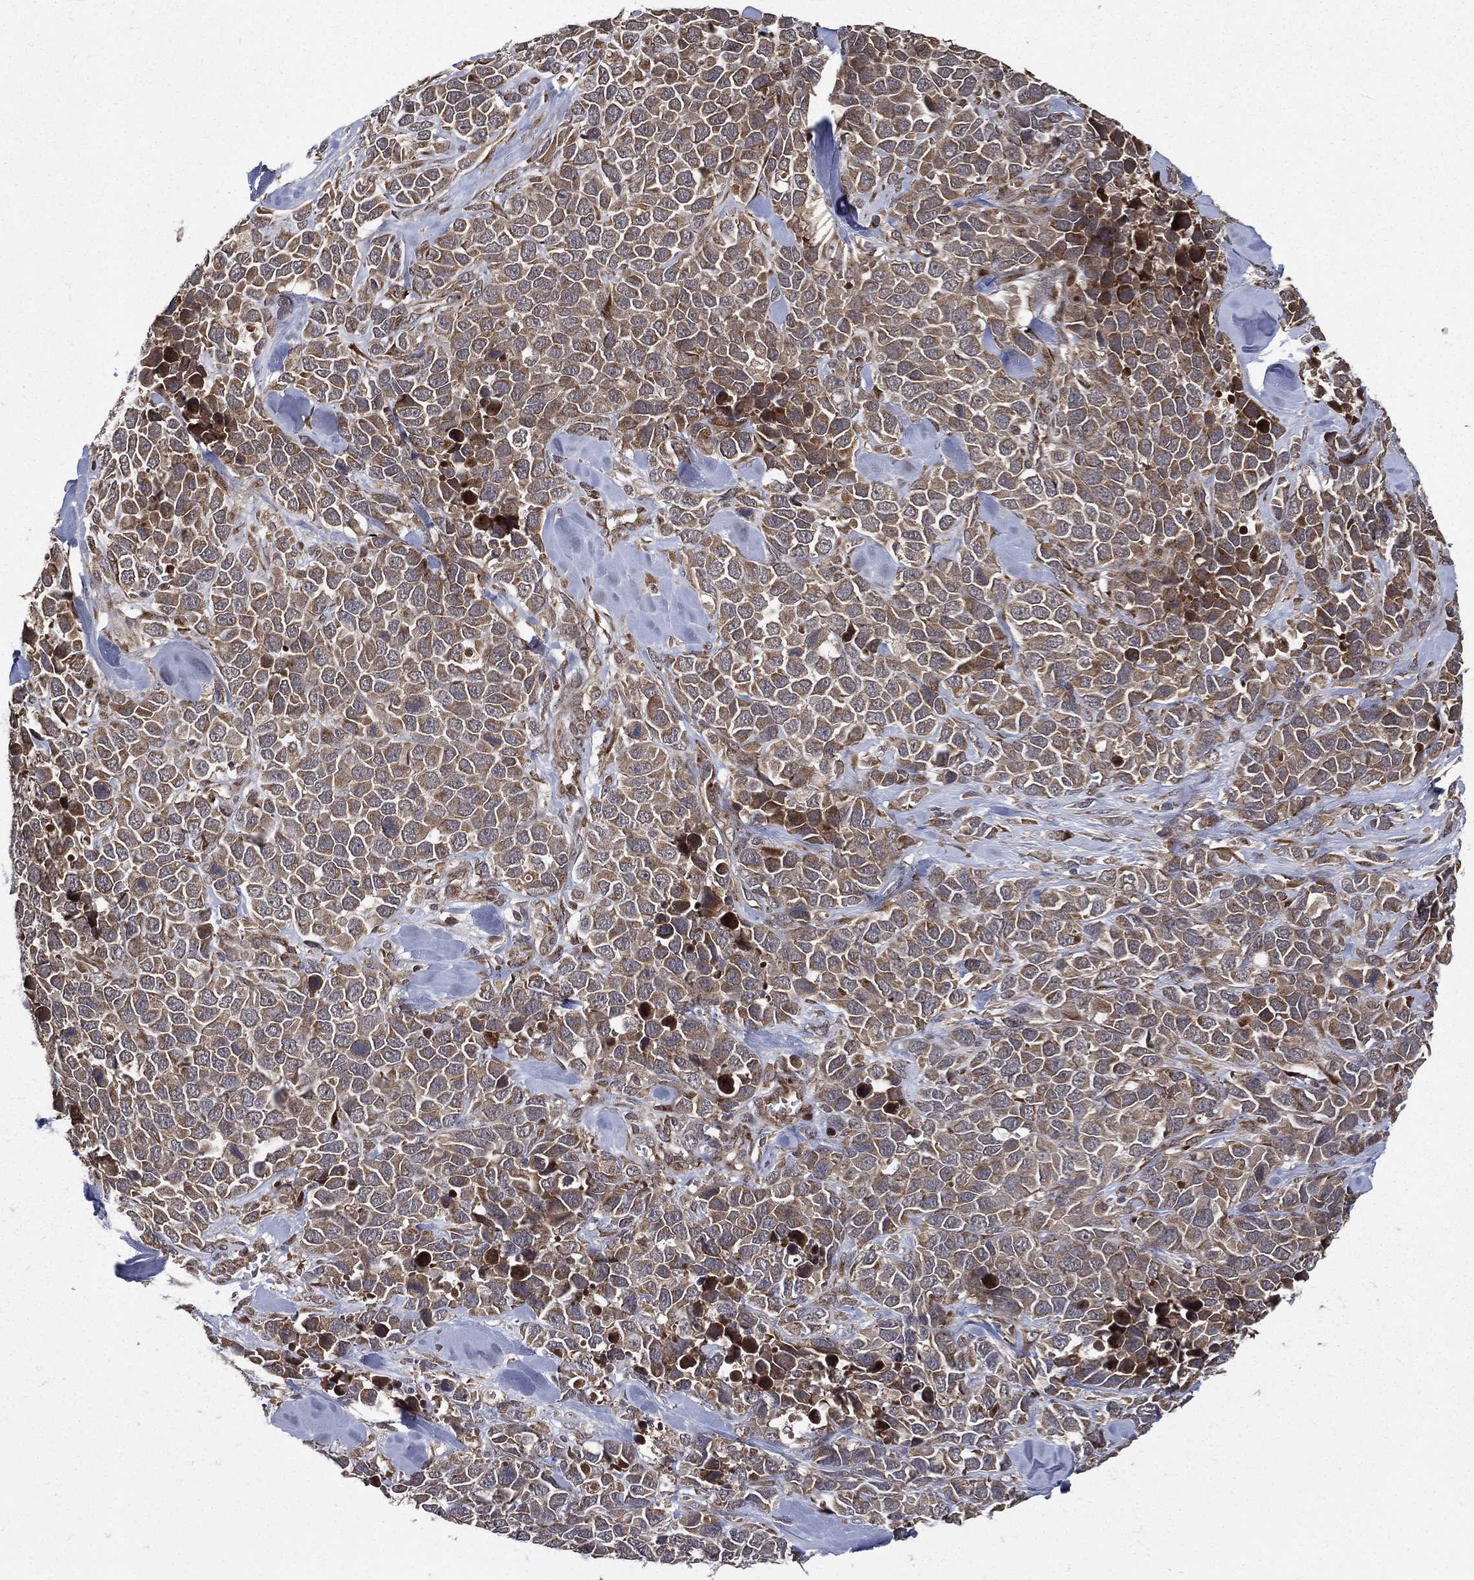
{"staining": {"intensity": "strong", "quantity": "25%-75%", "location": "cytoplasmic/membranous"}, "tissue": "melanoma", "cell_type": "Tumor cells", "image_type": "cancer", "snomed": [{"axis": "morphology", "description": "Malignant melanoma, Metastatic site"}, {"axis": "topography", "description": "Skin"}], "caption": "Brown immunohistochemical staining in human malignant melanoma (metastatic site) reveals strong cytoplasmic/membranous staining in approximately 25%-75% of tumor cells. (Brightfield microscopy of DAB IHC at high magnification).", "gene": "RAB11FIP4", "patient": {"sex": "male", "age": 84}}